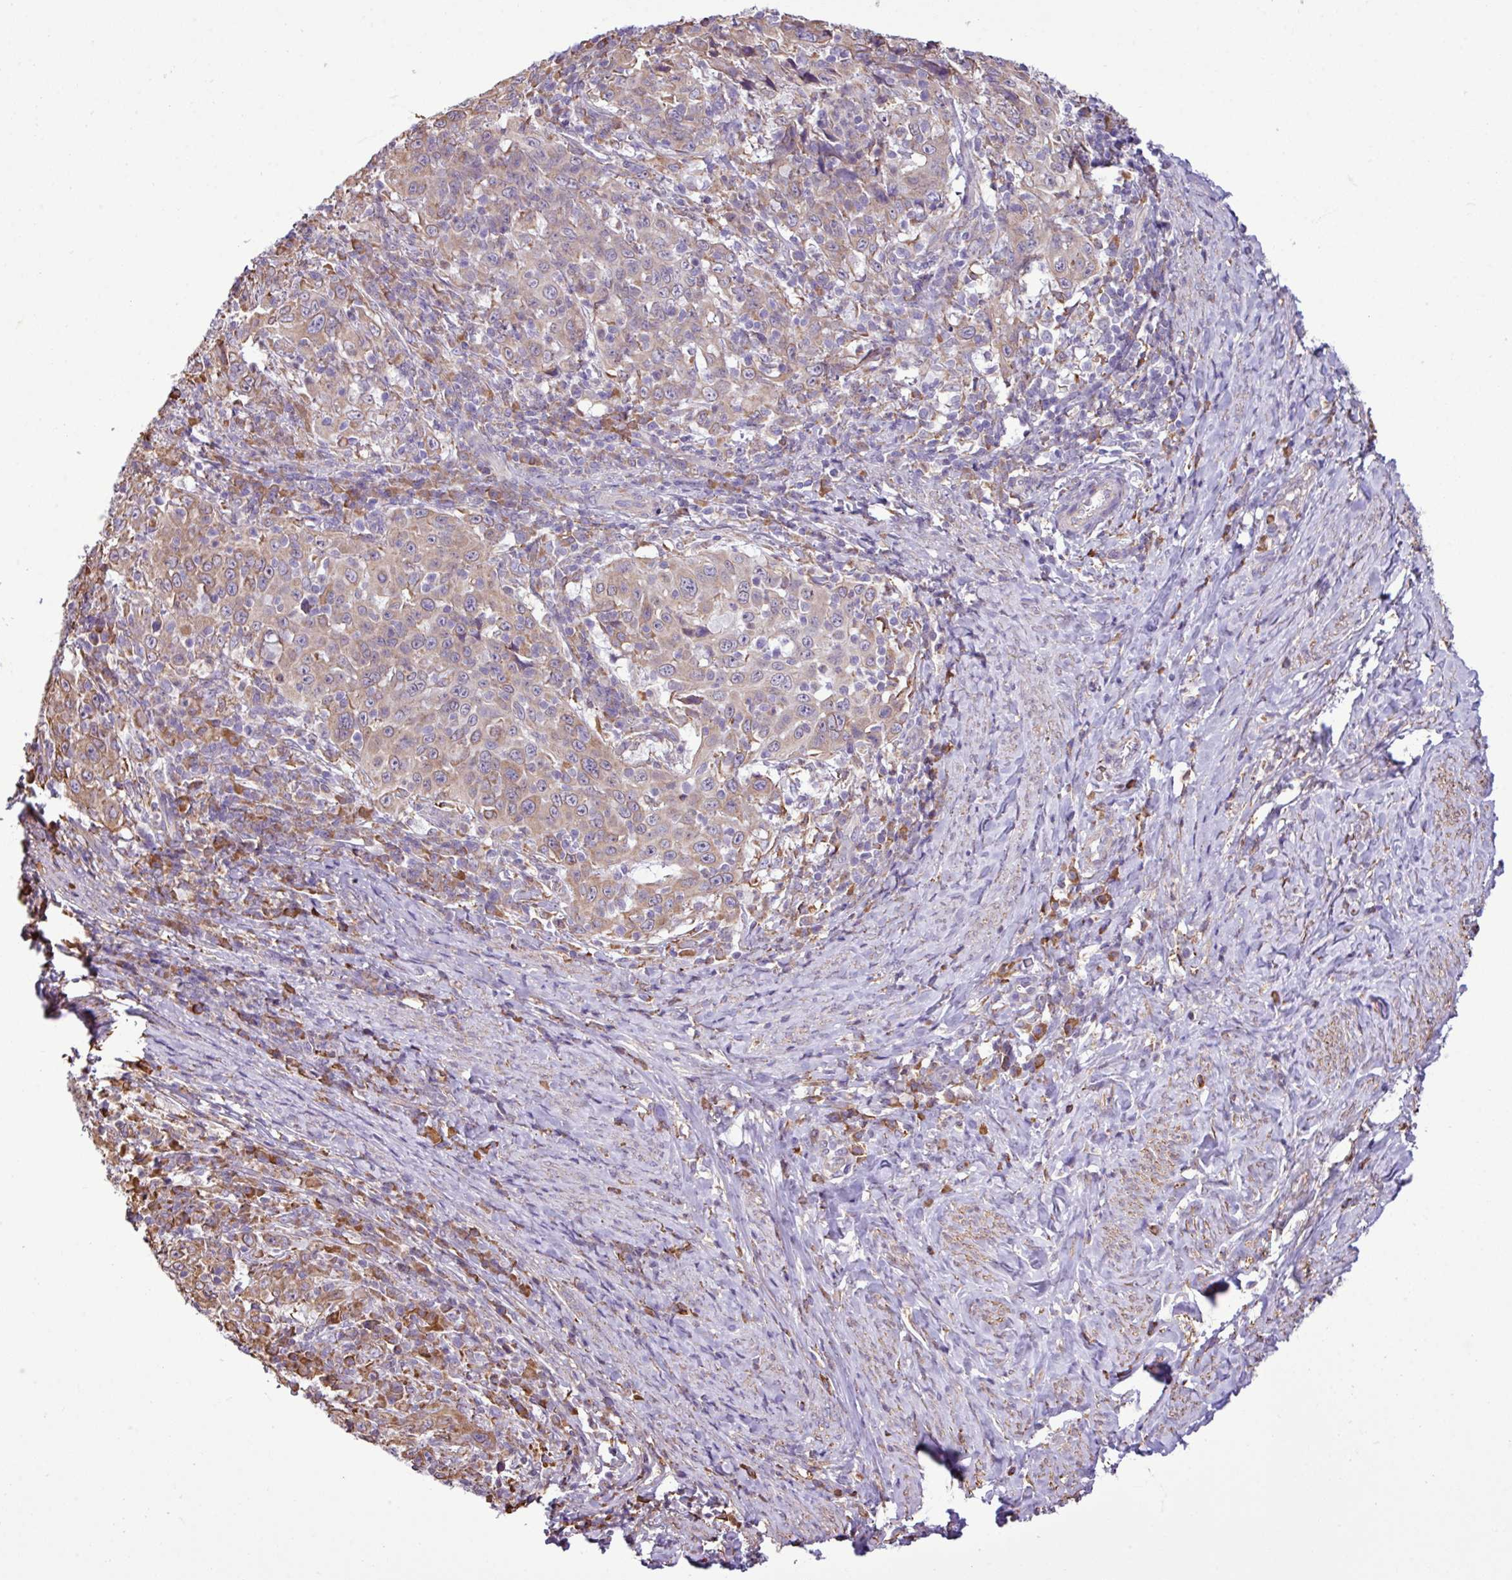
{"staining": {"intensity": "weak", "quantity": "25%-75%", "location": "cytoplasmic/membranous"}, "tissue": "cervical cancer", "cell_type": "Tumor cells", "image_type": "cancer", "snomed": [{"axis": "morphology", "description": "Squamous cell carcinoma, NOS"}, {"axis": "topography", "description": "Cervix"}], "caption": "Weak cytoplasmic/membranous staining for a protein is present in approximately 25%-75% of tumor cells of squamous cell carcinoma (cervical) using immunohistochemistry.", "gene": "ZSCAN5A", "patient": {"sex": "female", "age": 46}}